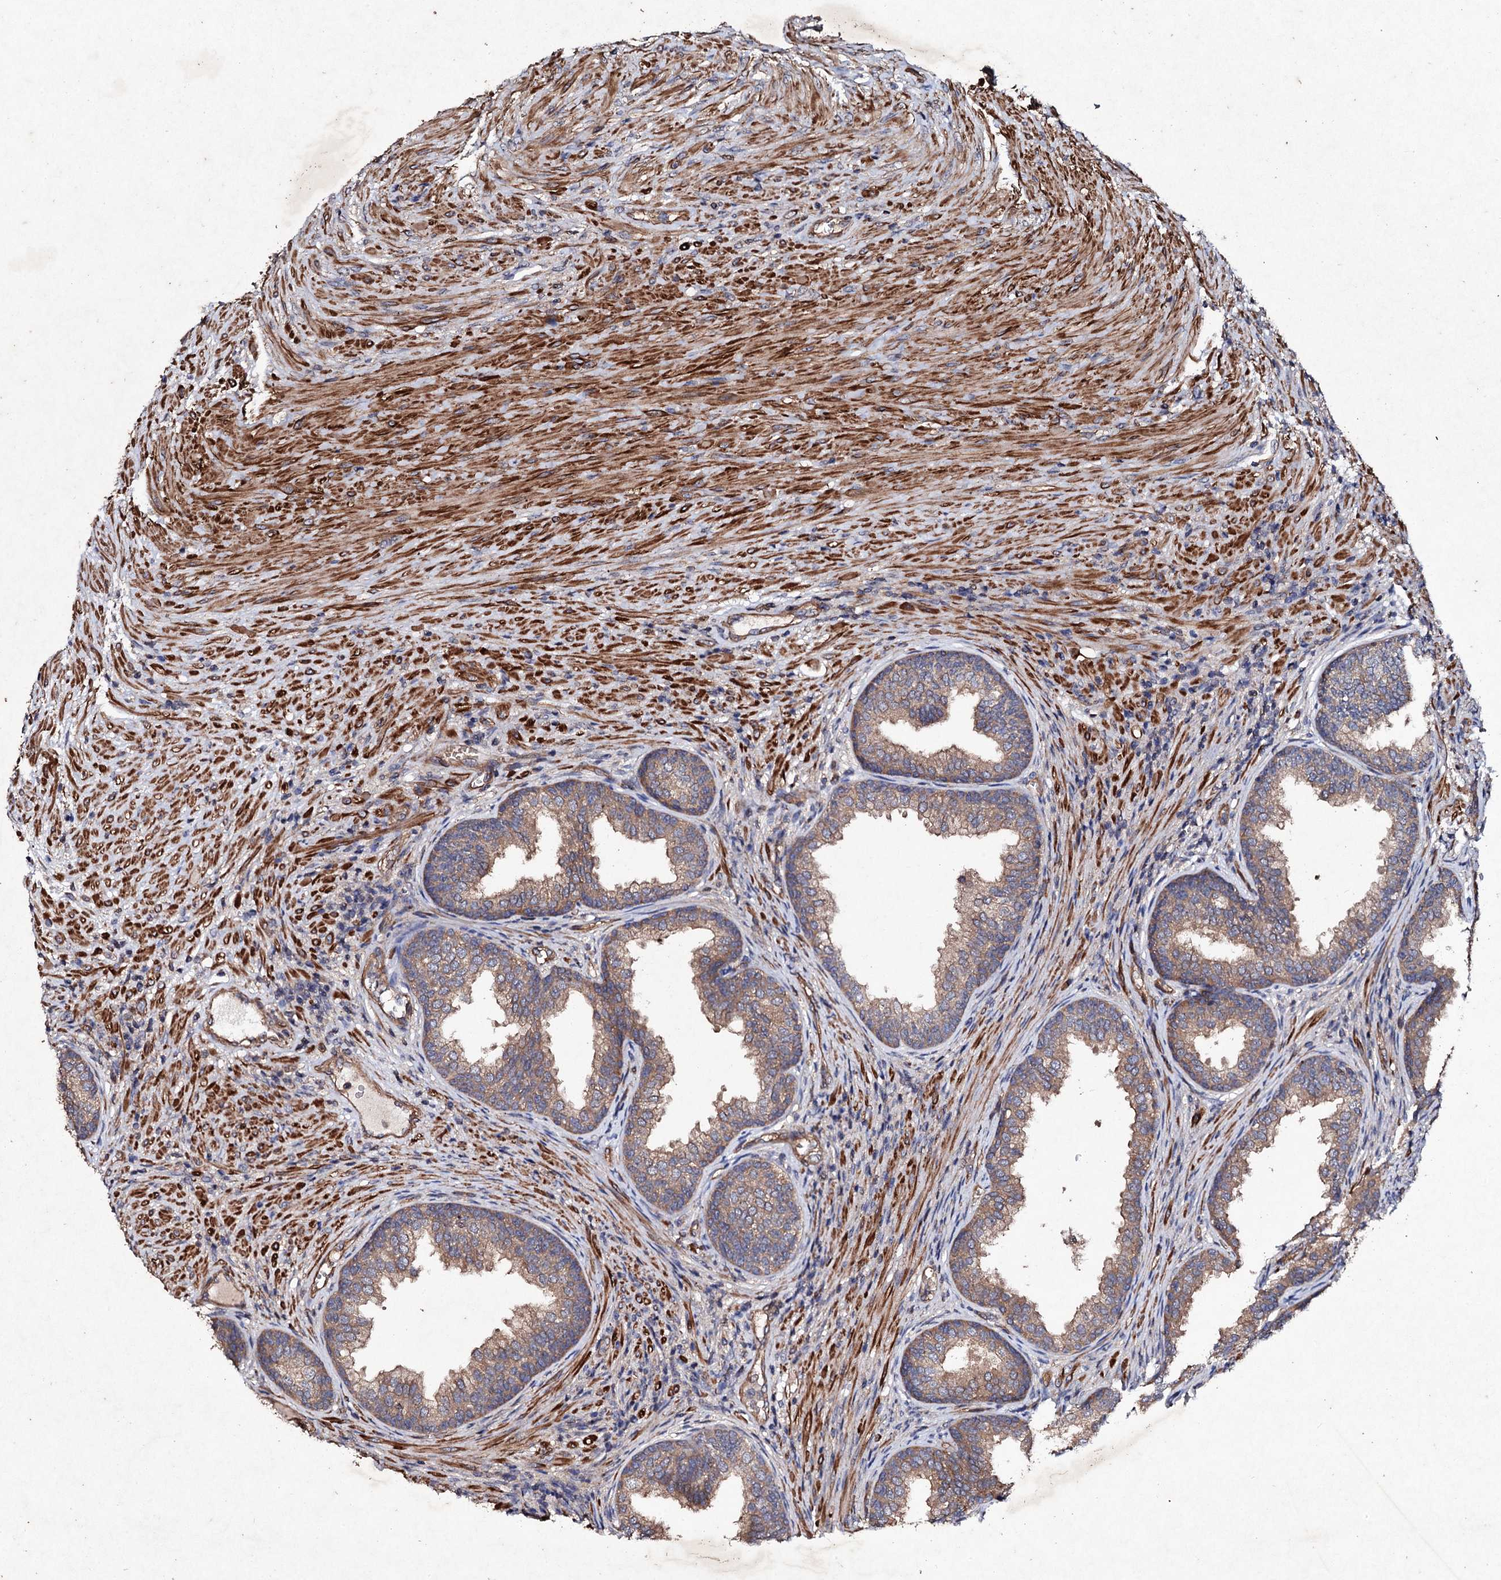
{"staining": {"intensity": "moderate", "quantity": ">75%", "location": "cytoplasmic/membranous"}, "tissue": "prostate", "cell_type": "Glandular cells", "image_type": "normal", "snomed": [{"axis": "morphology", "description": "Normal tissue, NOS"}, {"axis": "topography", "description": "Prostate"}], "caption": "Immunohistochemistry photomicrograph of normal prostate: prostate stained using IHC displays medium levels of moderate protein expression localized specifically in the cytoplasmic/membranous of glandular cells, appearing as a cytoplasmic/membranous brown color.", "gene": "MOCOS", "patient": {"sex": "male", "age": 76}}